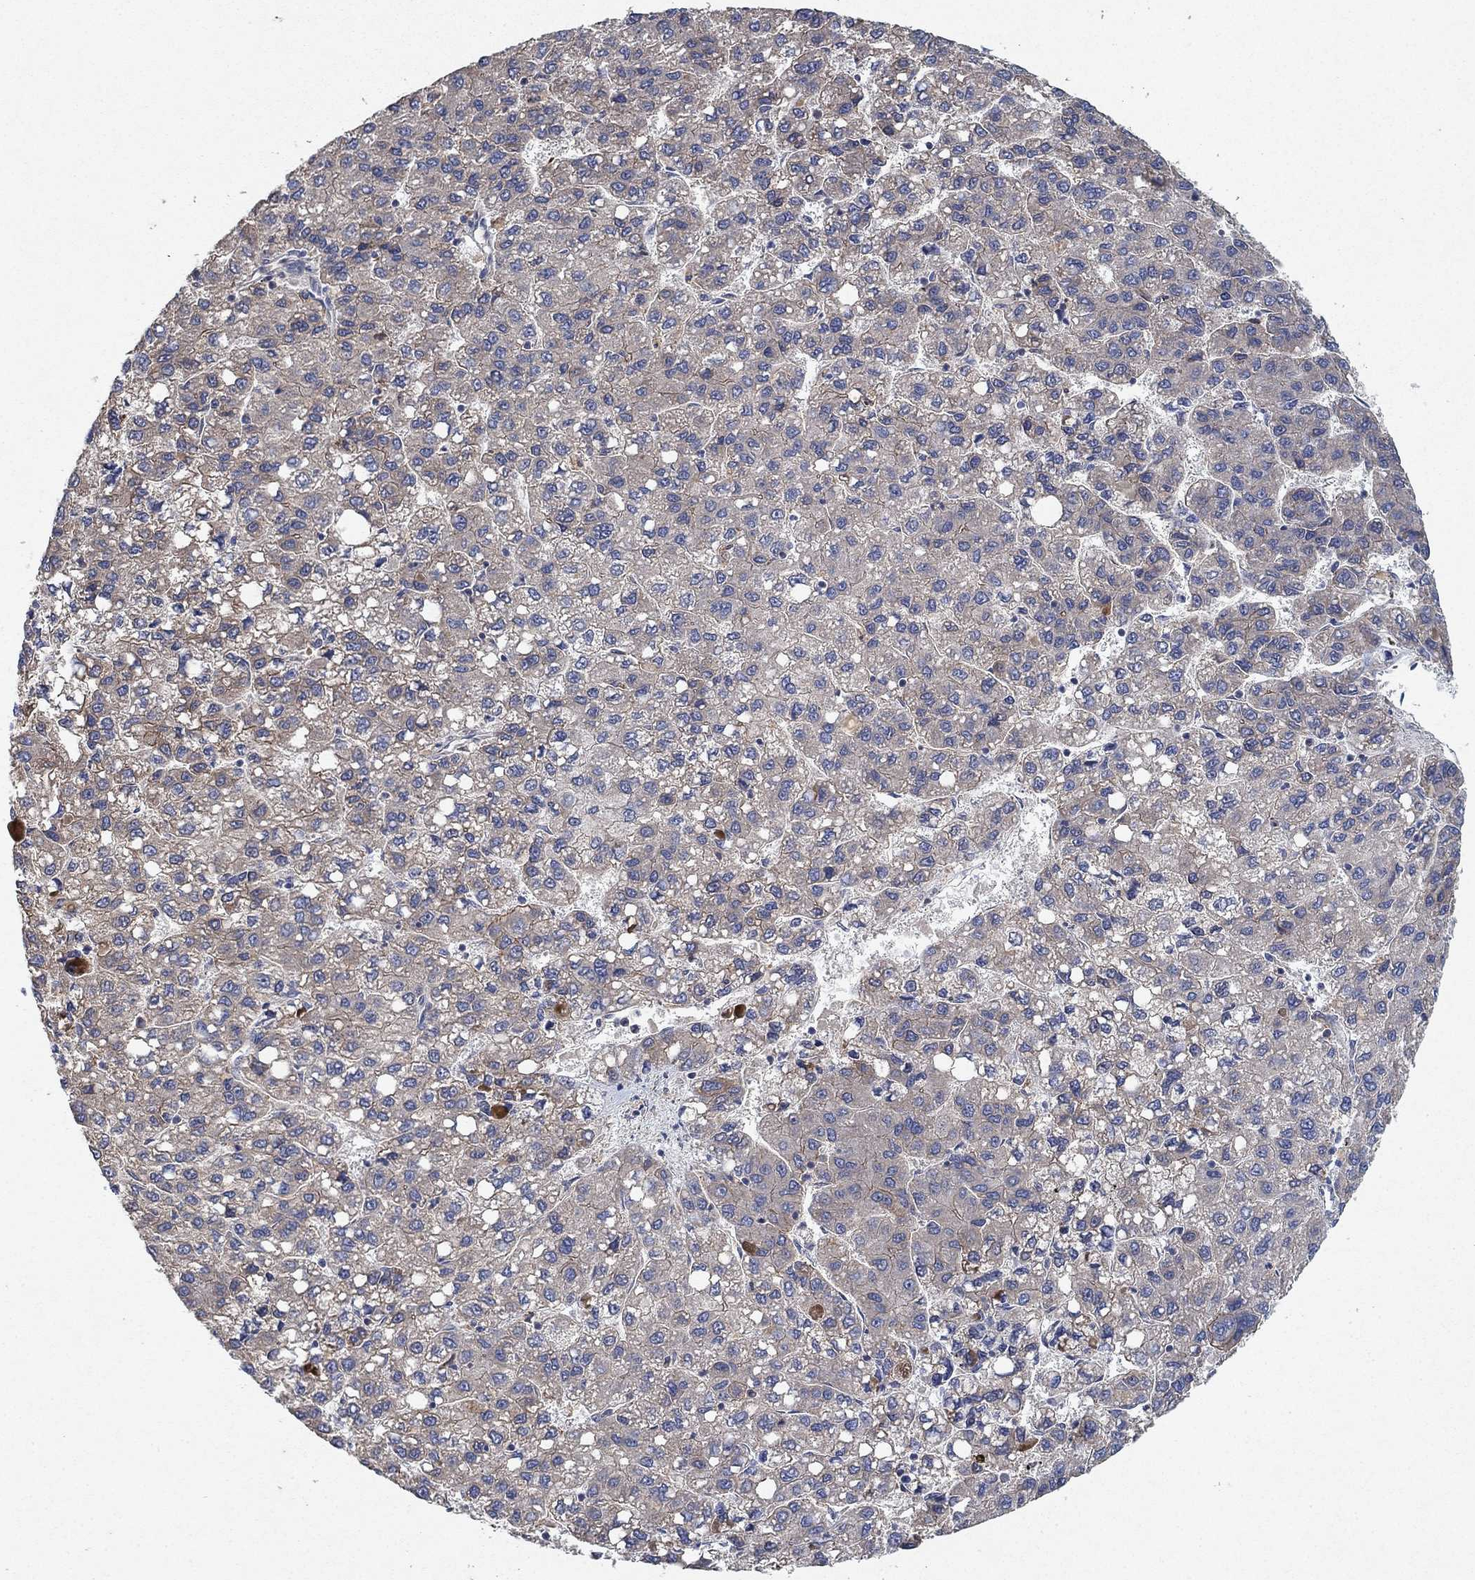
{"staining": {"intensity": "negative", "quantity": "none", "location": "none"}, "tissue": "liver cancer", "cell_type": "Tumor cells", "image_type": "cancer", "snomed": [{"axis": "morphology", "description": "Carcinoma, Hepatocellular, NOS"}, {"axis": "topography", "description": "Liver"}], "caption": "This is an immunohistochemistry (IHC) photomicrograph of liver cancer. There is no positivity in tumor cells.", "gene": "MCUR1", "patient": {"sex": "female", "age": 82}}